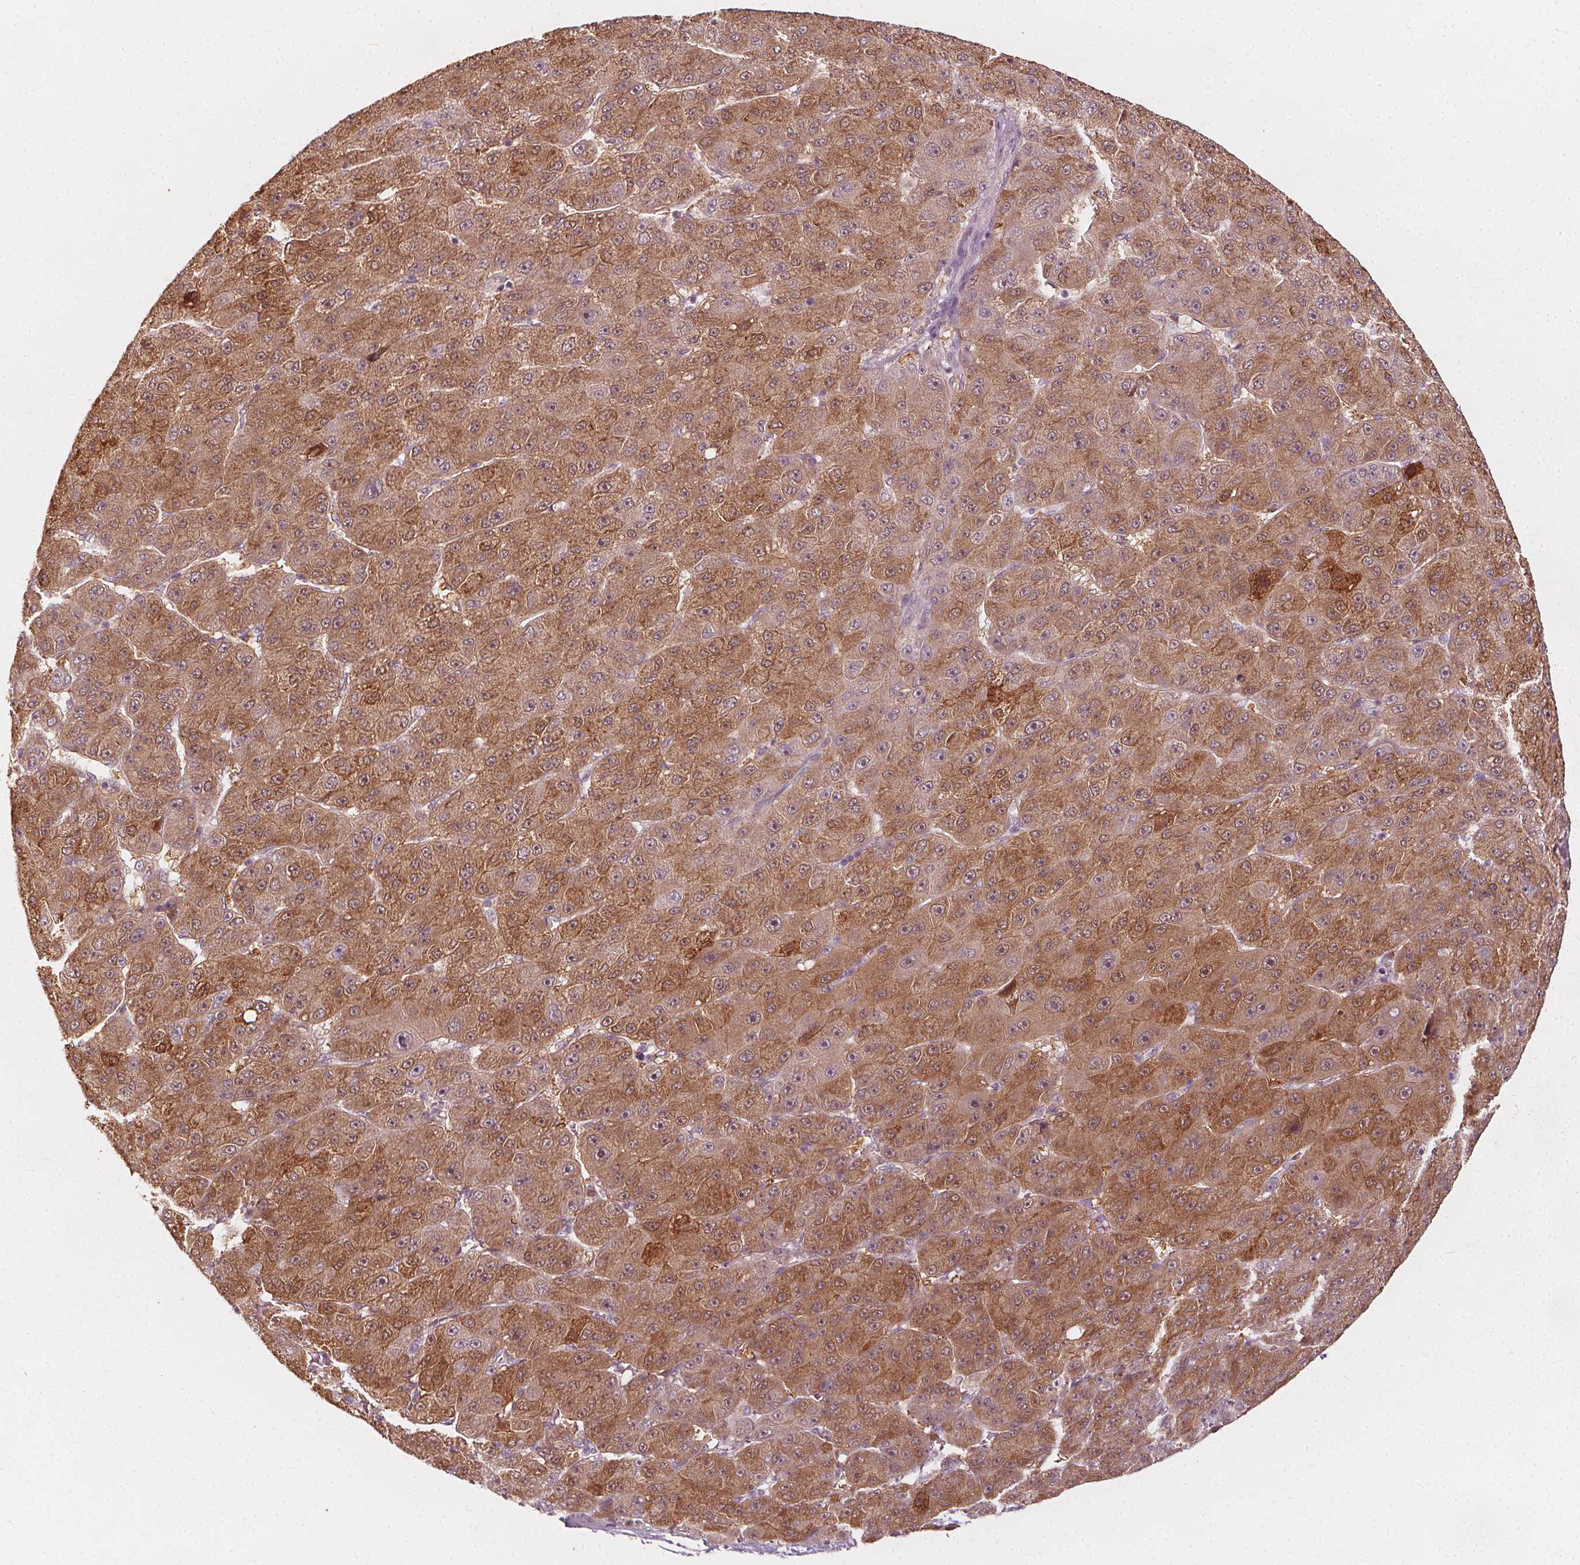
{"staining": {"intensity": "moderate", "quantity": ">75%", "location": "cytoplasmic/membranous,nuclear"}, "tissue": "liver cancer", "cell_type": "Tumor cells", "image_type": "cancer", "snomed": [{"axis": "morphology", "description": "Carcinoma, Hepatocellular, NOS"}, {"axis": "topography", "description": "Liver"}], "caption": "Liver hepatocellular carcinoma stained with DAB immunohistochemistry (IHC) demonstrates medium levels of moderate cytoplasmic/membranous and nuclear expression in approximately >75% of tumor cells.", "gene": "NPC1L1", "patient": {"sex": "male", "age": 67}}